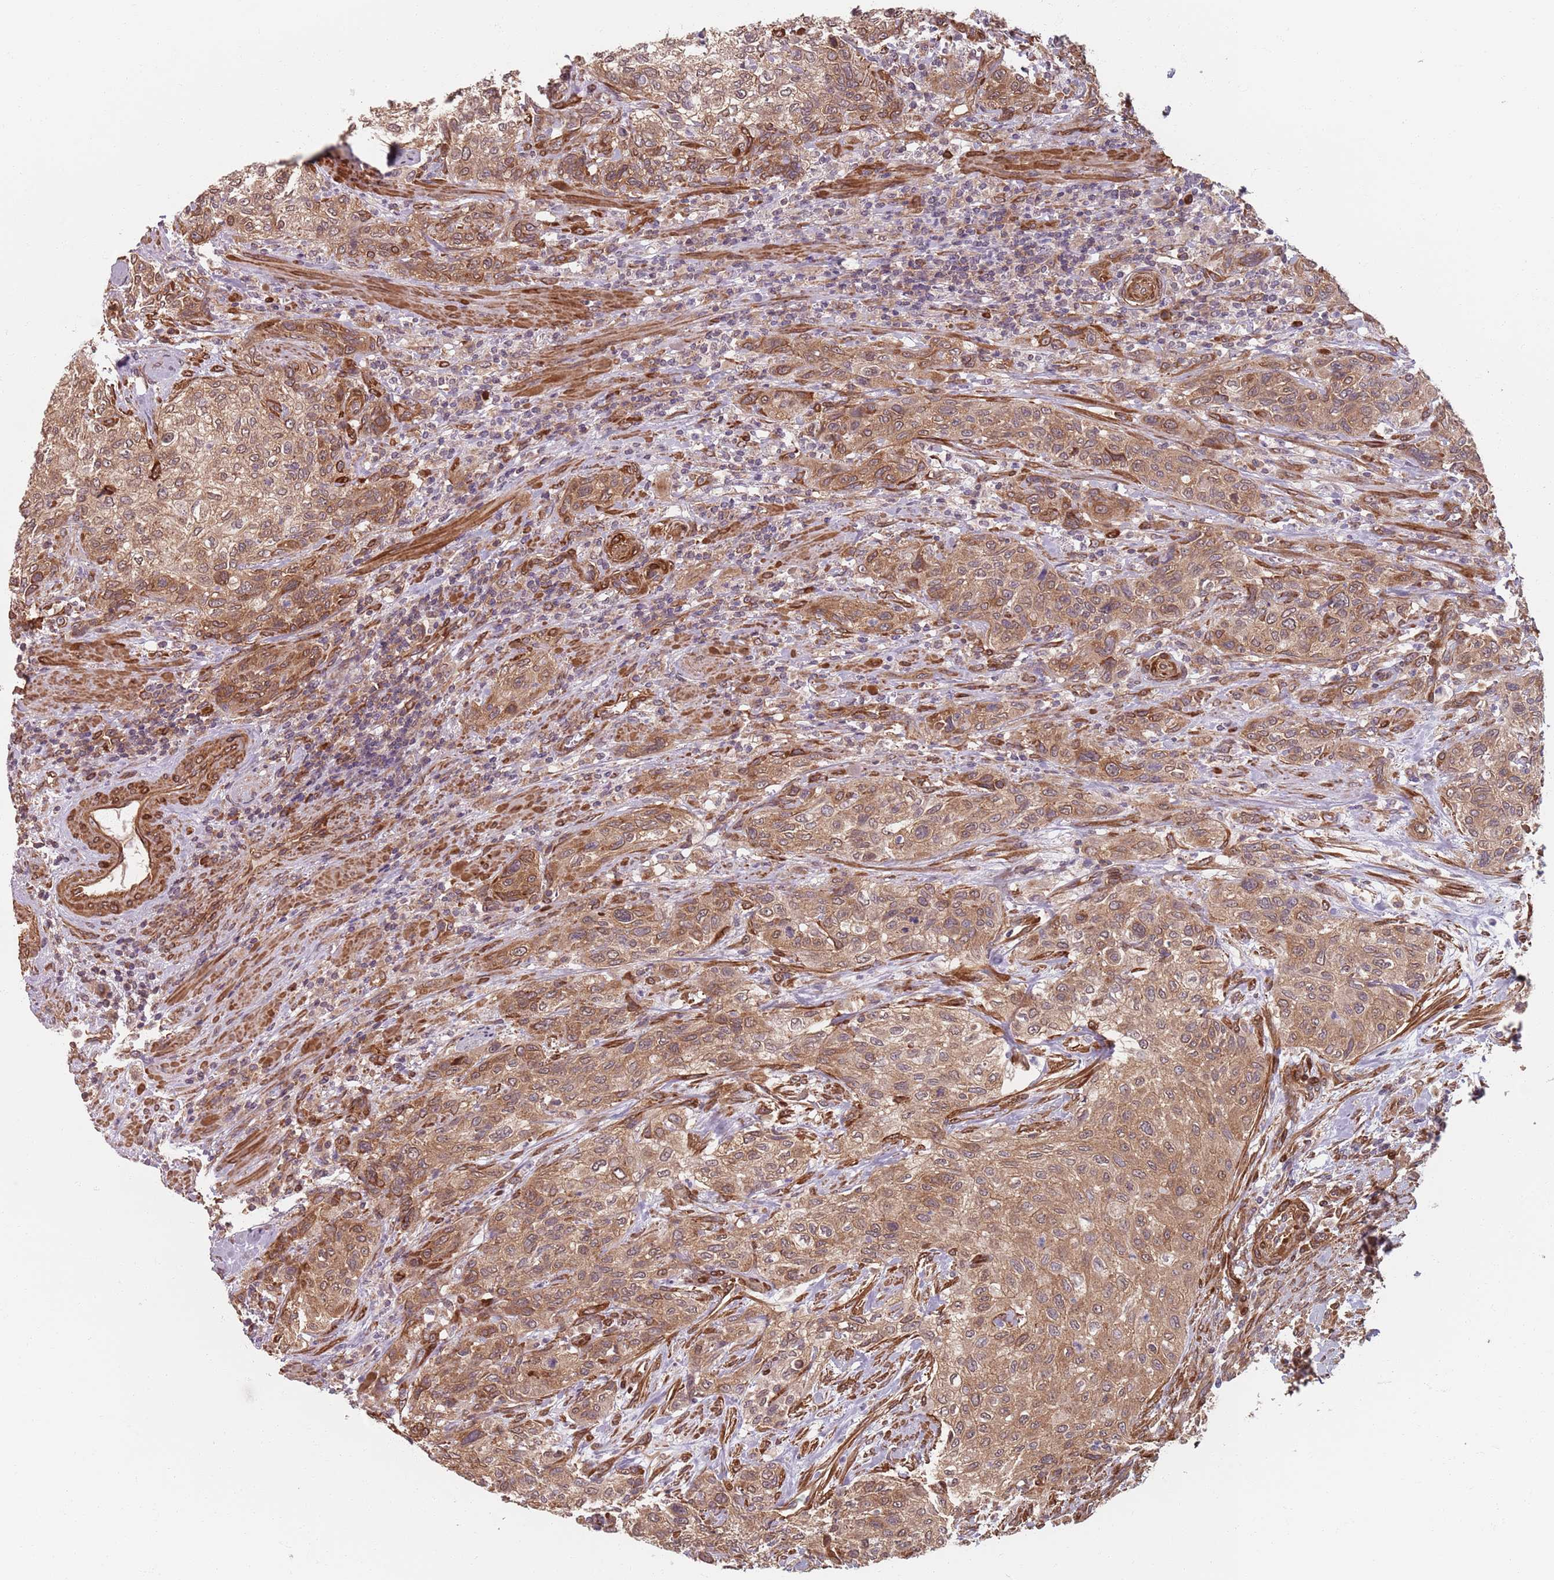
{"staining": {"intensity": "moderate", "quantity": ">75%", "location": "cytoplasmic/membranous"}, "tissue": "urothelial cancer", "cell_type": "Tumor cells", "image_type": "cancer", "snomed": [{"axis": "morphology", "description": "Normal tissue, NOS"}, {"axis": "morphology", "description": "Urothelial carcinoma, NOS"}, {"axis": "topography", "description": "Urinary bladder"}, {"axis": "topography", "description": "Peripheral nerve tissue"}], "caption": "Tumor cells show medium levels of moderate cytoplasmic/membranous expression in approximately >75% of cells in human urothelial cancer. (Stains: DAB (3,3'-diaminobenzidine) in brown, nuclei in blue, Microscopy: brightfield microscopy at high magnification).", "gene": "NOTCH3", "patient": {"sex": "male", "age": 35}}